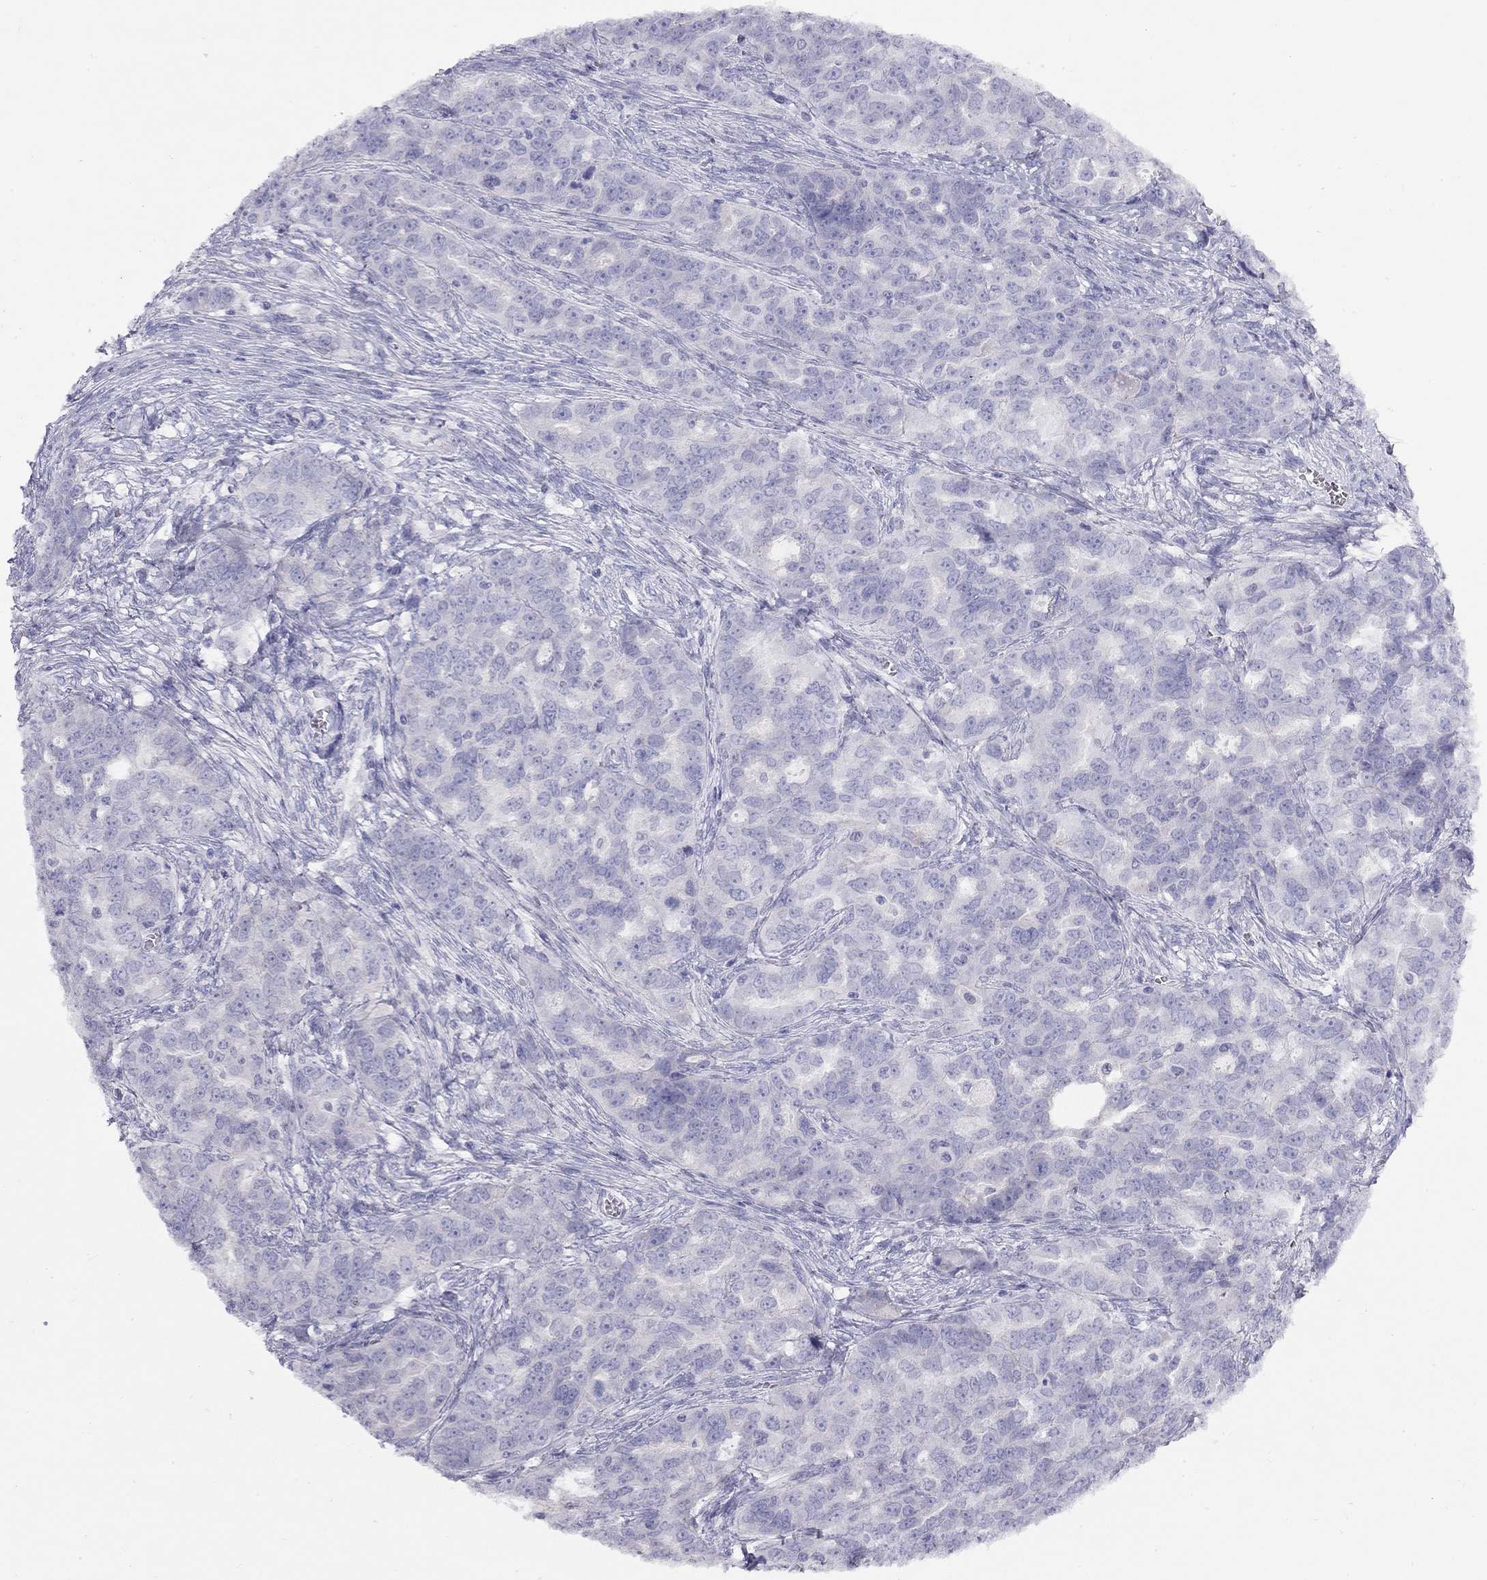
{"staining": {"intensity": "negative", "quantity": "none", "location": "none"}, "tissue": "ovarian cancer", "cell_type": "Tumor cells", "image_type": "cancer", "snomed": [{"axis": "morphology", "description": "Cystadenocarcinoma, serous, NOS"}, {"axis": "topography", "description": "Ovary"}], "caption": "High magnification brightfield microscopy of serous cystadenocarcinoma (ovarian) stained with DAB (3,3'-diaminobenzidine) (brown) and counterstained with hematoxylin (blue): tumor cells show no significant positivity.", "gene": "CPNE4", "patient": {"sex": "female", "age": 51}}